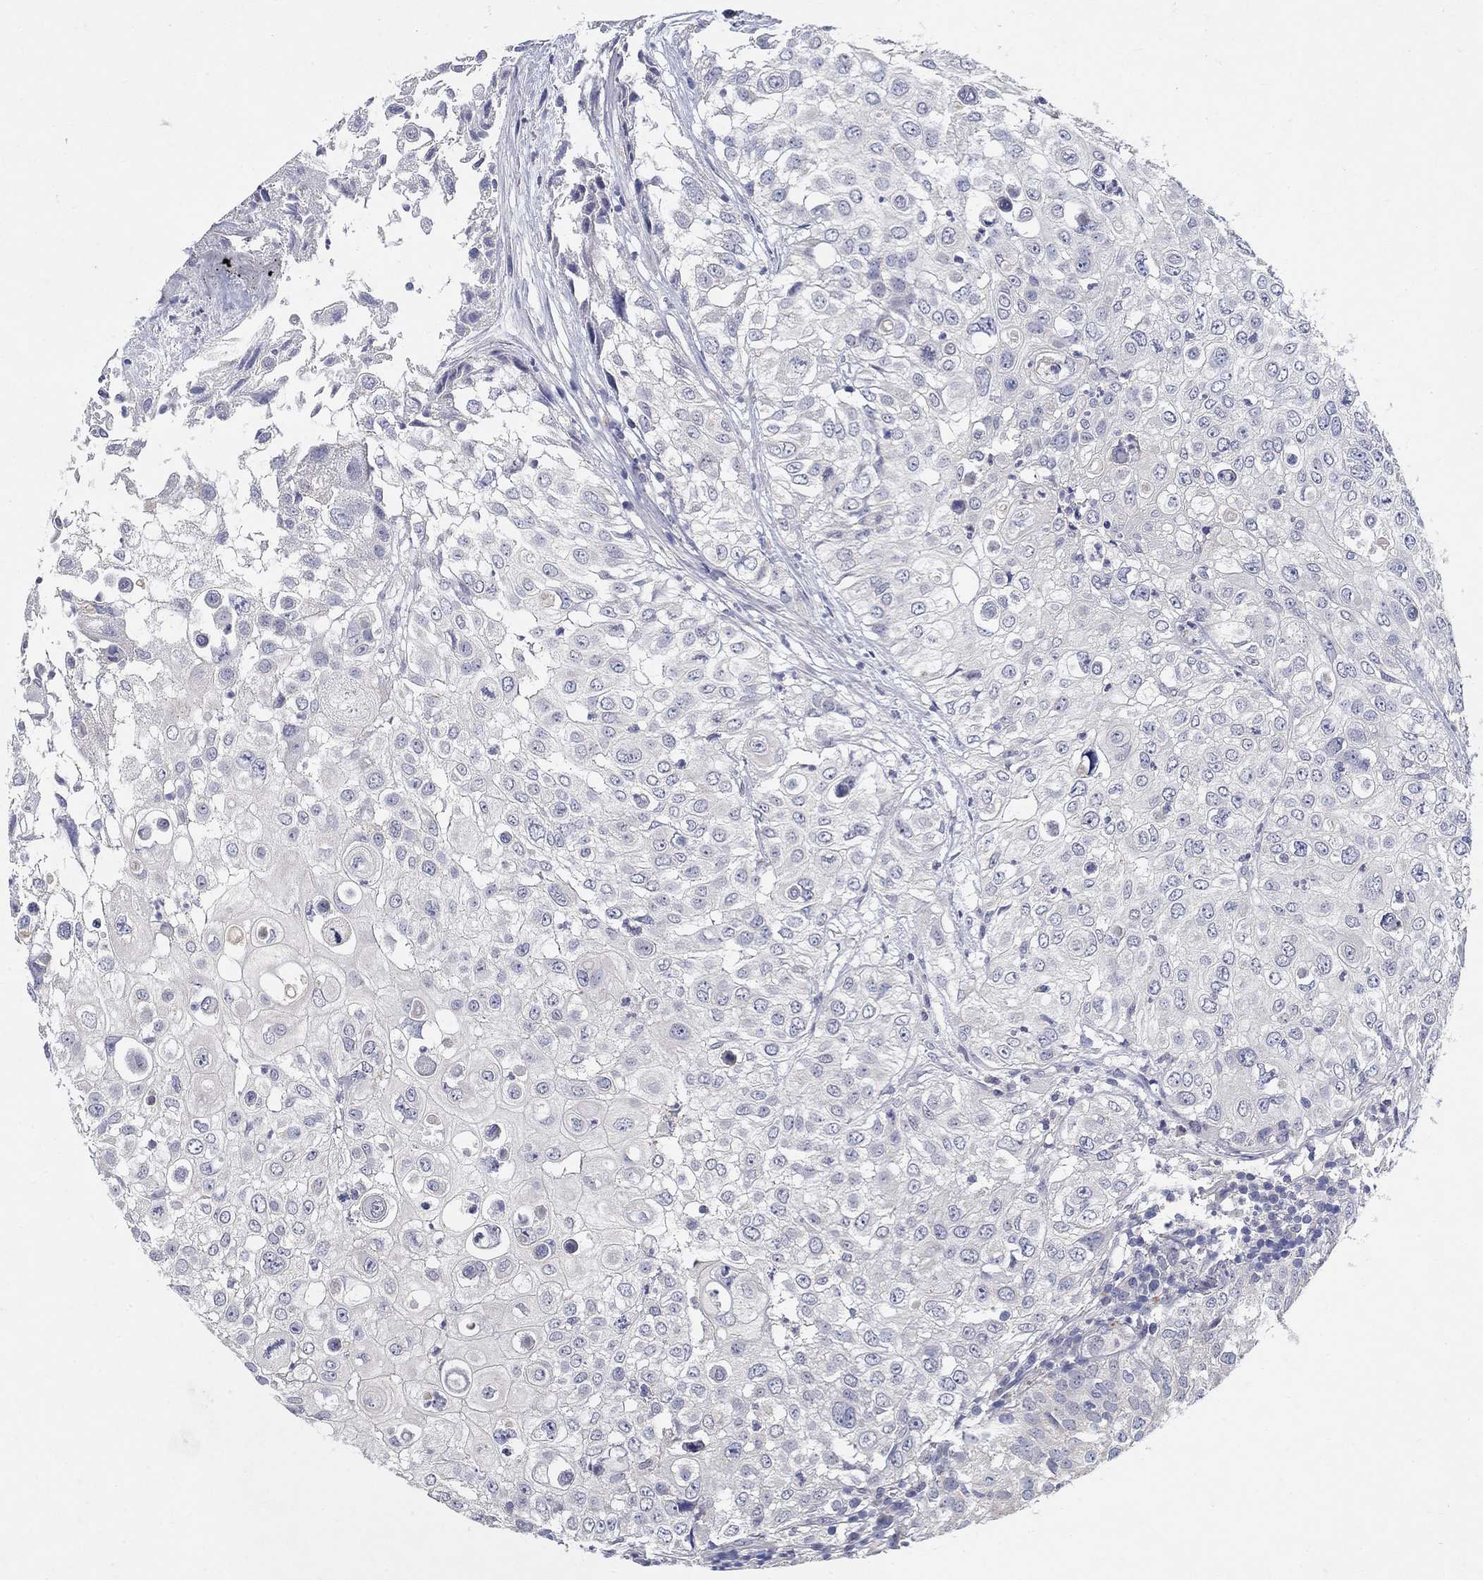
{"staining": {"intensity": "negative", "quantity": "none", "location": "none"}, "tissue": "urothelial cancer", "cell_type": "Tumor cells", "image_type": "cancer", "snomed": [{"axis": "morphology", "description": "Urothelial carcinoma, High grade"}, {"axis": "topography", "description": "Urinary bladder"}], "caption": "Human urothelial carcinoma (high-grade) stained for a protein using immunohistochemistry displays no expression in tumor cells.", "gene": "PROZ", "patient": {"sex": "female", "age": 79}}